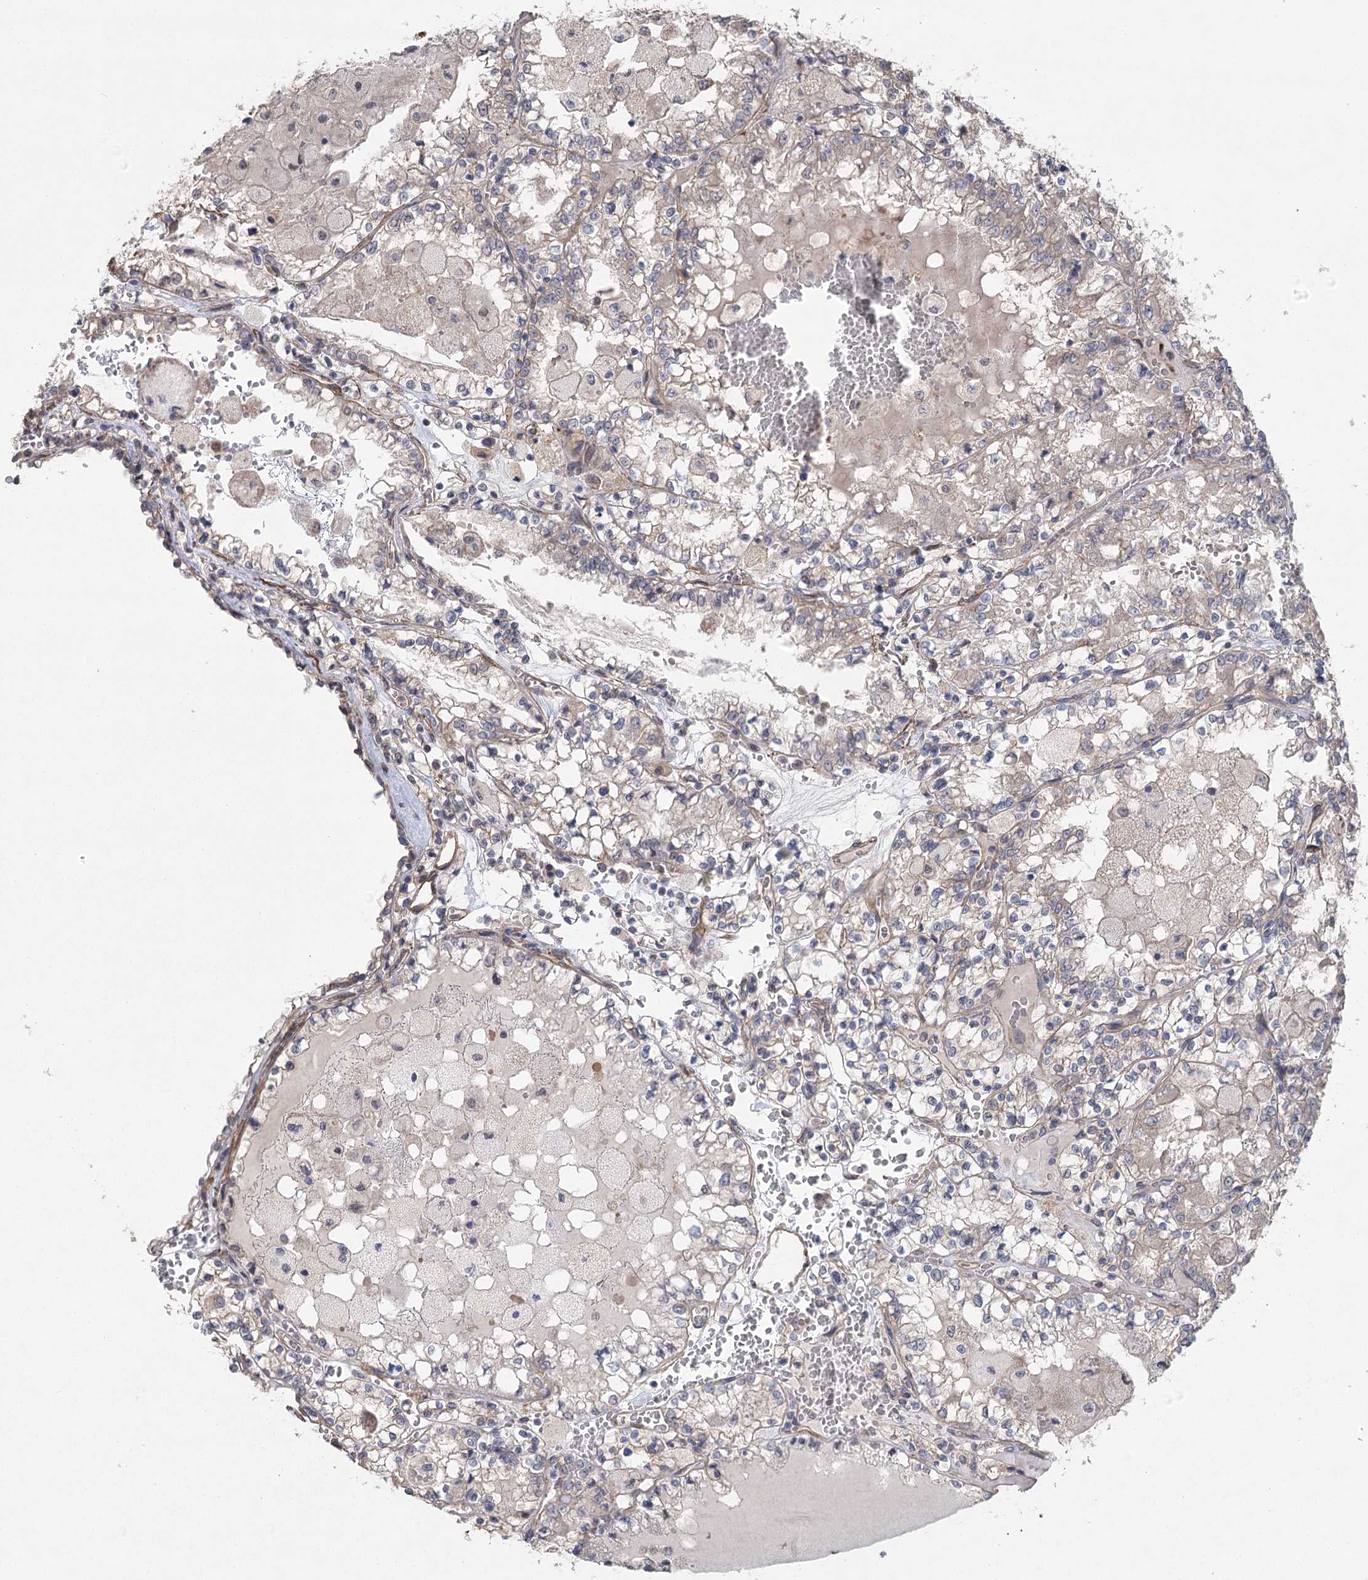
{"staining": {"intensity": "negative", "quantity": "none", "location": "none"}, "tissue": "renal cancer", "cell_type": "Tumor cells", "image_type": "cancer", "snomed": [{"axis": "morphology", "description": "Adenocarcinoma, NOS"}, {"axis": "topography", "description": "Kidney"}], "caption": "Human renal cancer stained for a protein using immunohistochemistry displays no staining in tumor cells.", "gene": "RWDD4", "patient": {"sex": "female", "age": 56}}